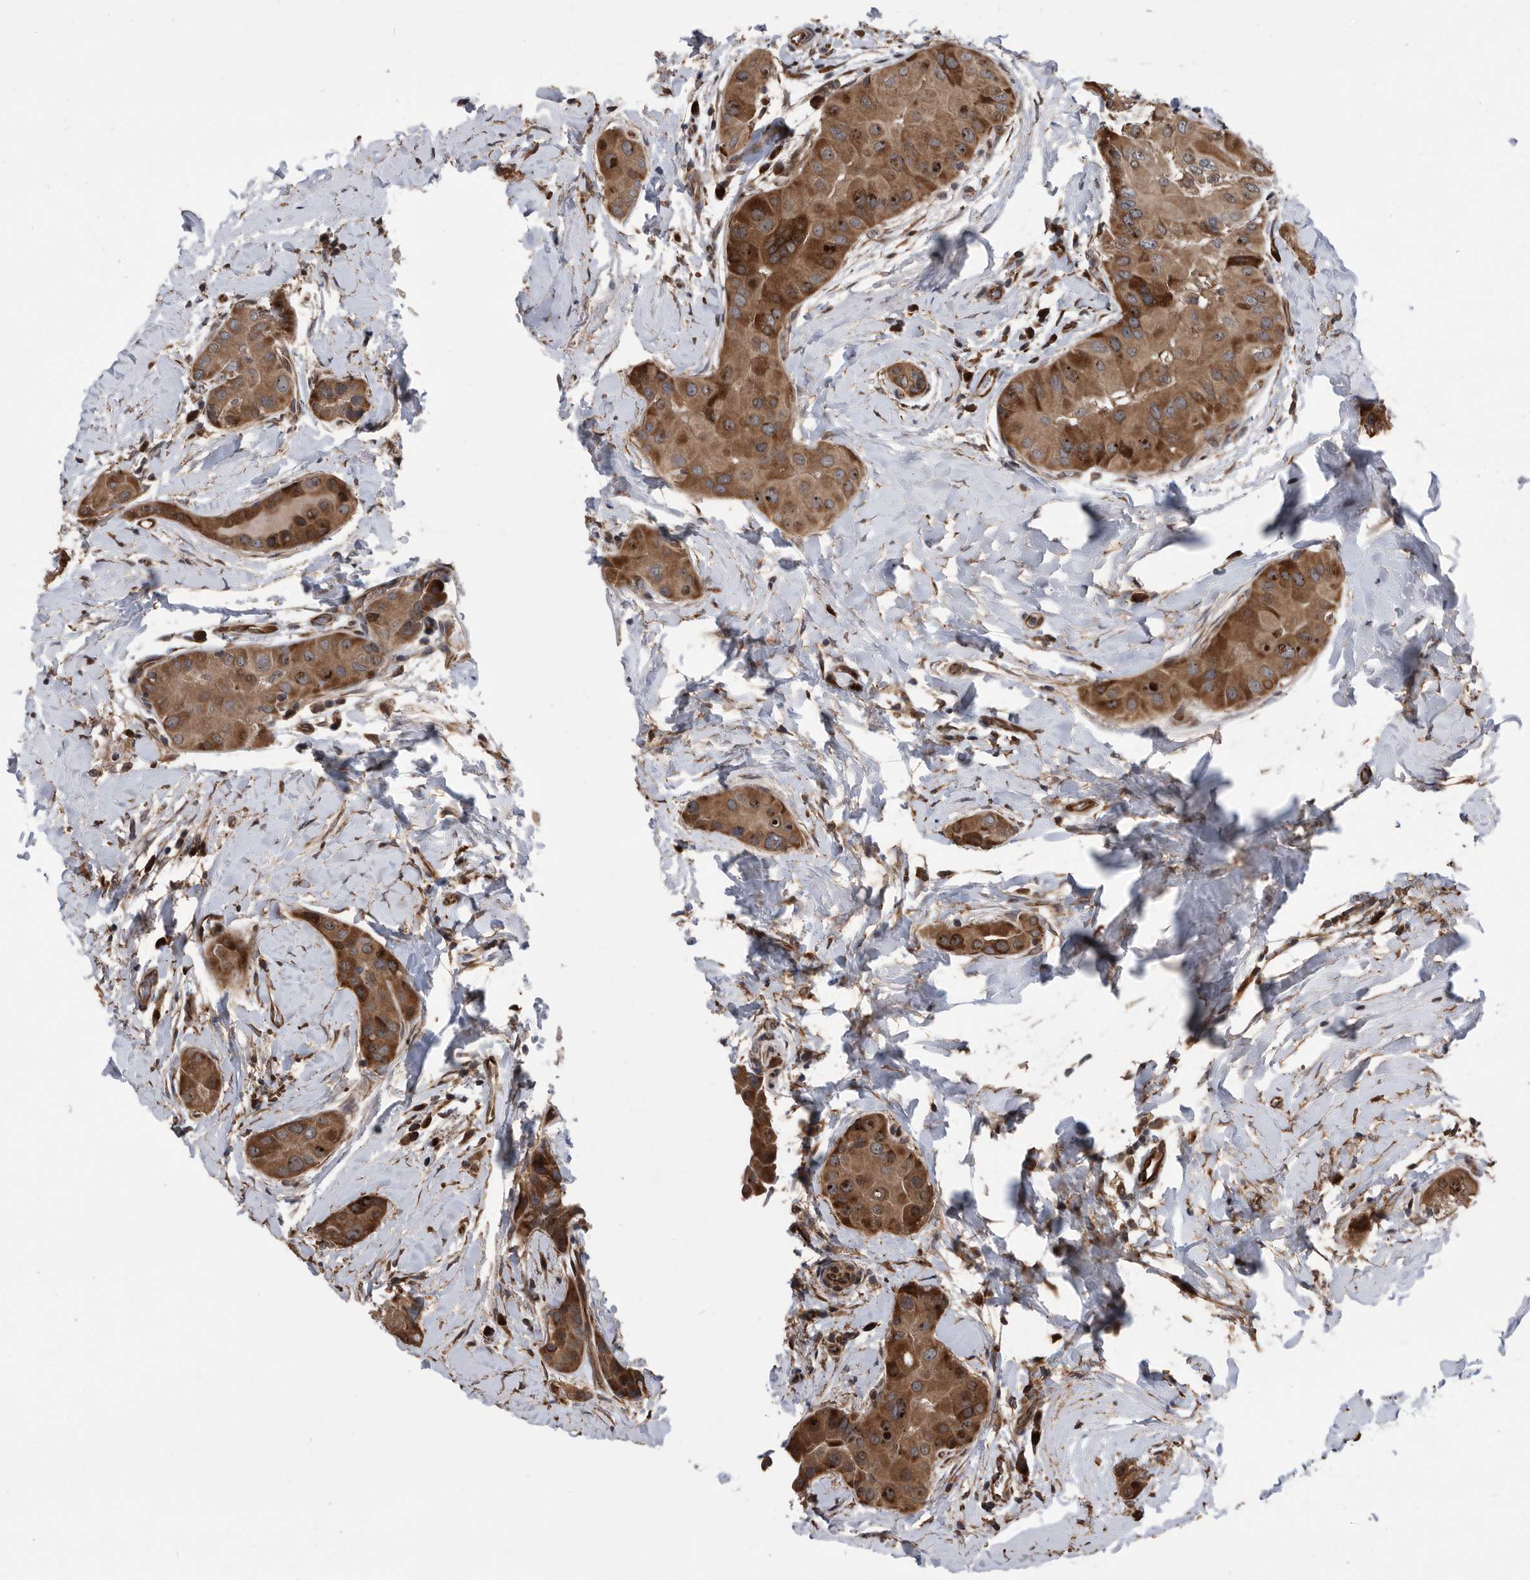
{"staining": {"intensity": "strong", "quantity": ">75%", "location": "cytoplasmic/membranous,nuclear"}, "tissue": "thyroid cancer", "cell_type": "Tumor cells", "image_type": "cancer", "snomed": [{"axis": "morphology", "description": "Papillary adenocarcinoma, NOS"}, {"axis": "topography", "description": "Thyroid gland"}], "caption": "A photomicrograph showing strong cytoplasmic/membranous and nuclear staining in approximately >75% of tumor cells in thyroid cancer (papillary adenocarcinoma), as visualized by brown immunohistochemical staining.", "gene": "SERINC2", "patient": {"sex": "male", "age": 33}}